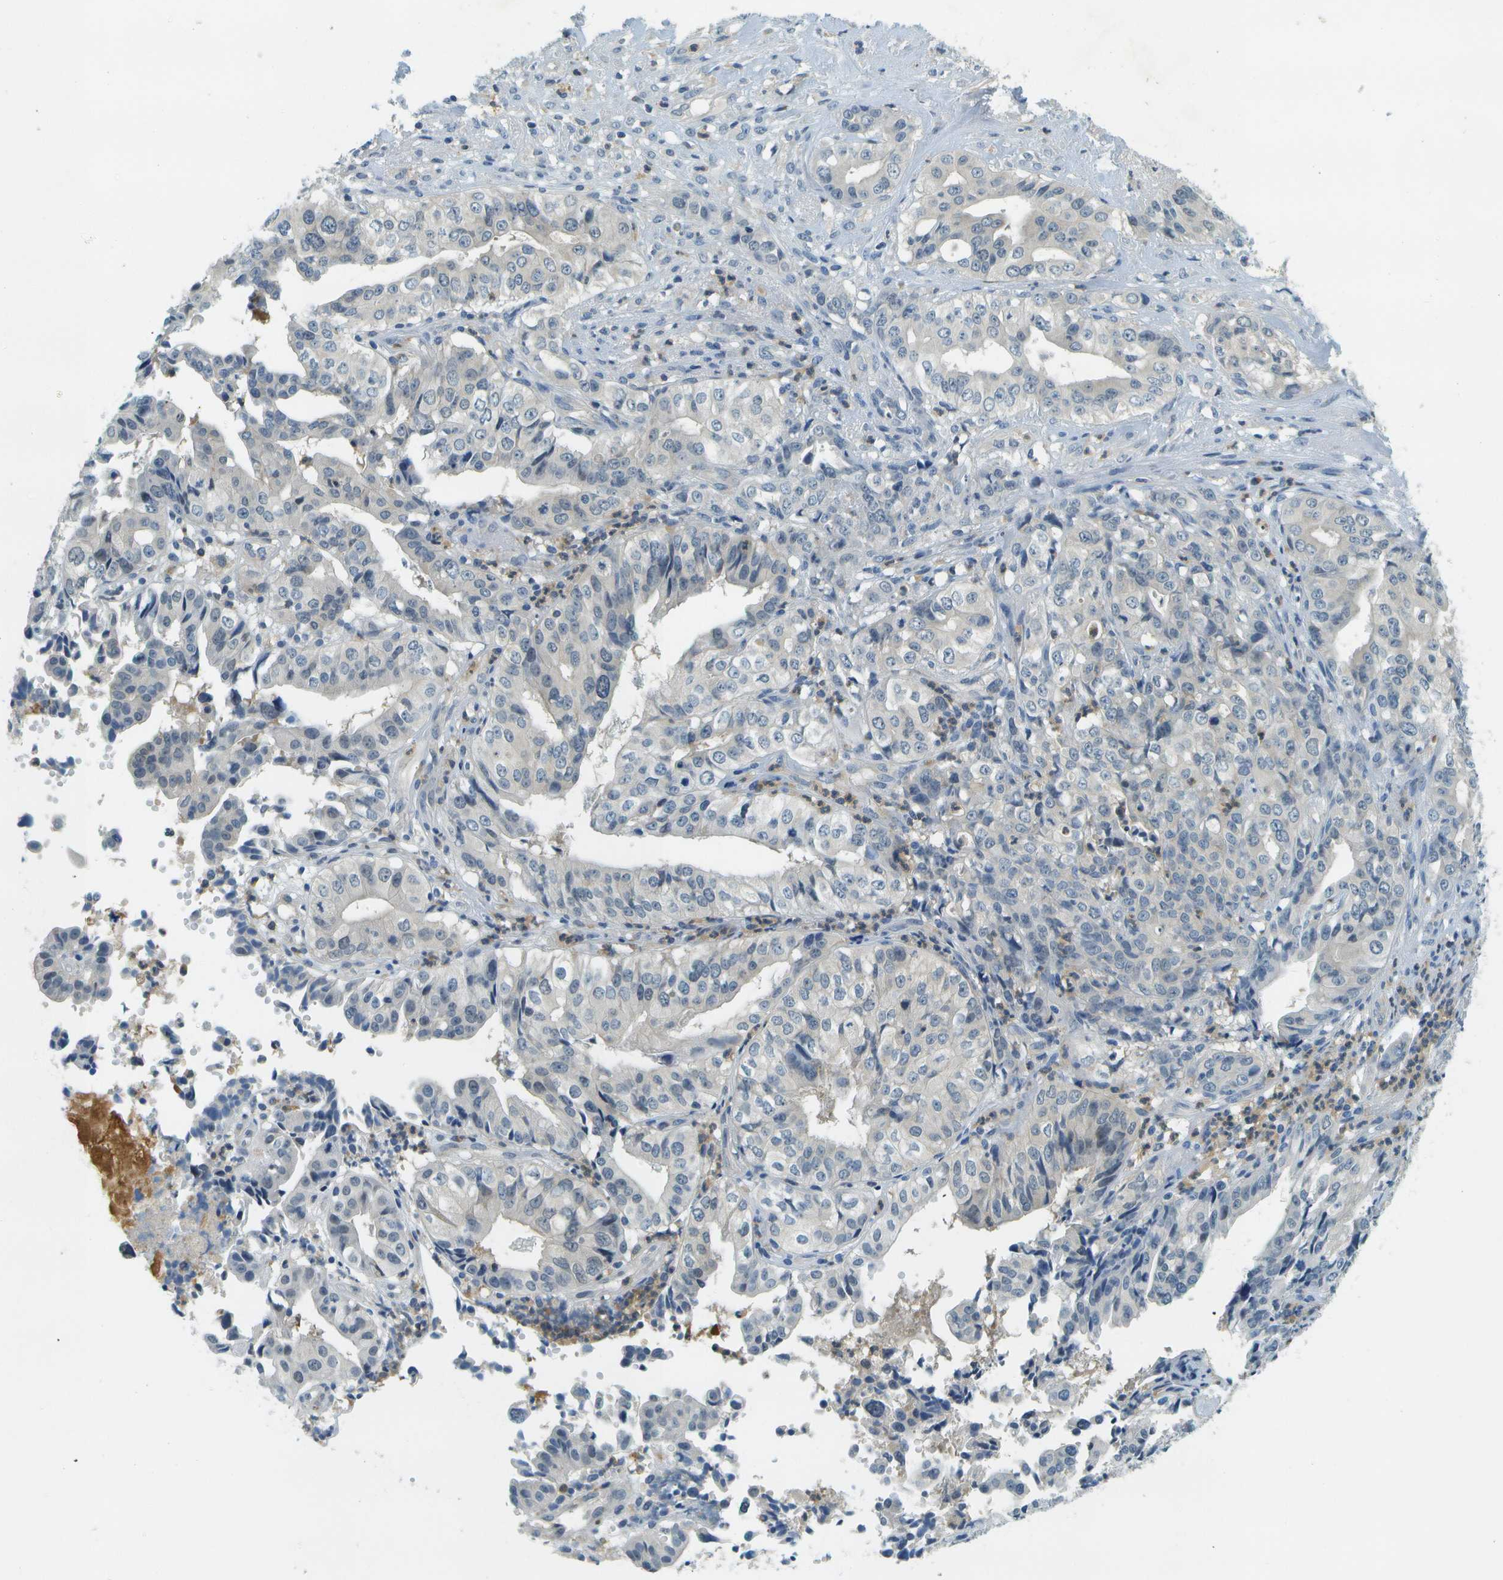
{"staining": {"intensity": "negative", "quantity": "none", "location": "none"}, "tissue": "liver cancer", "cell_type": "Tumor cells", "image_type": "cancer", "snomed": [{"axis": "morphology", "description": "Cholangiocarcinoma"}, {"axis": "topography", "description": "Liver"}], "caption": "Tumor cells are negative for brown protein staining in cholangiocarcinoma (liver).", "gene": "RASGRP2", "patient": {"sex": "female", "age": 61}}